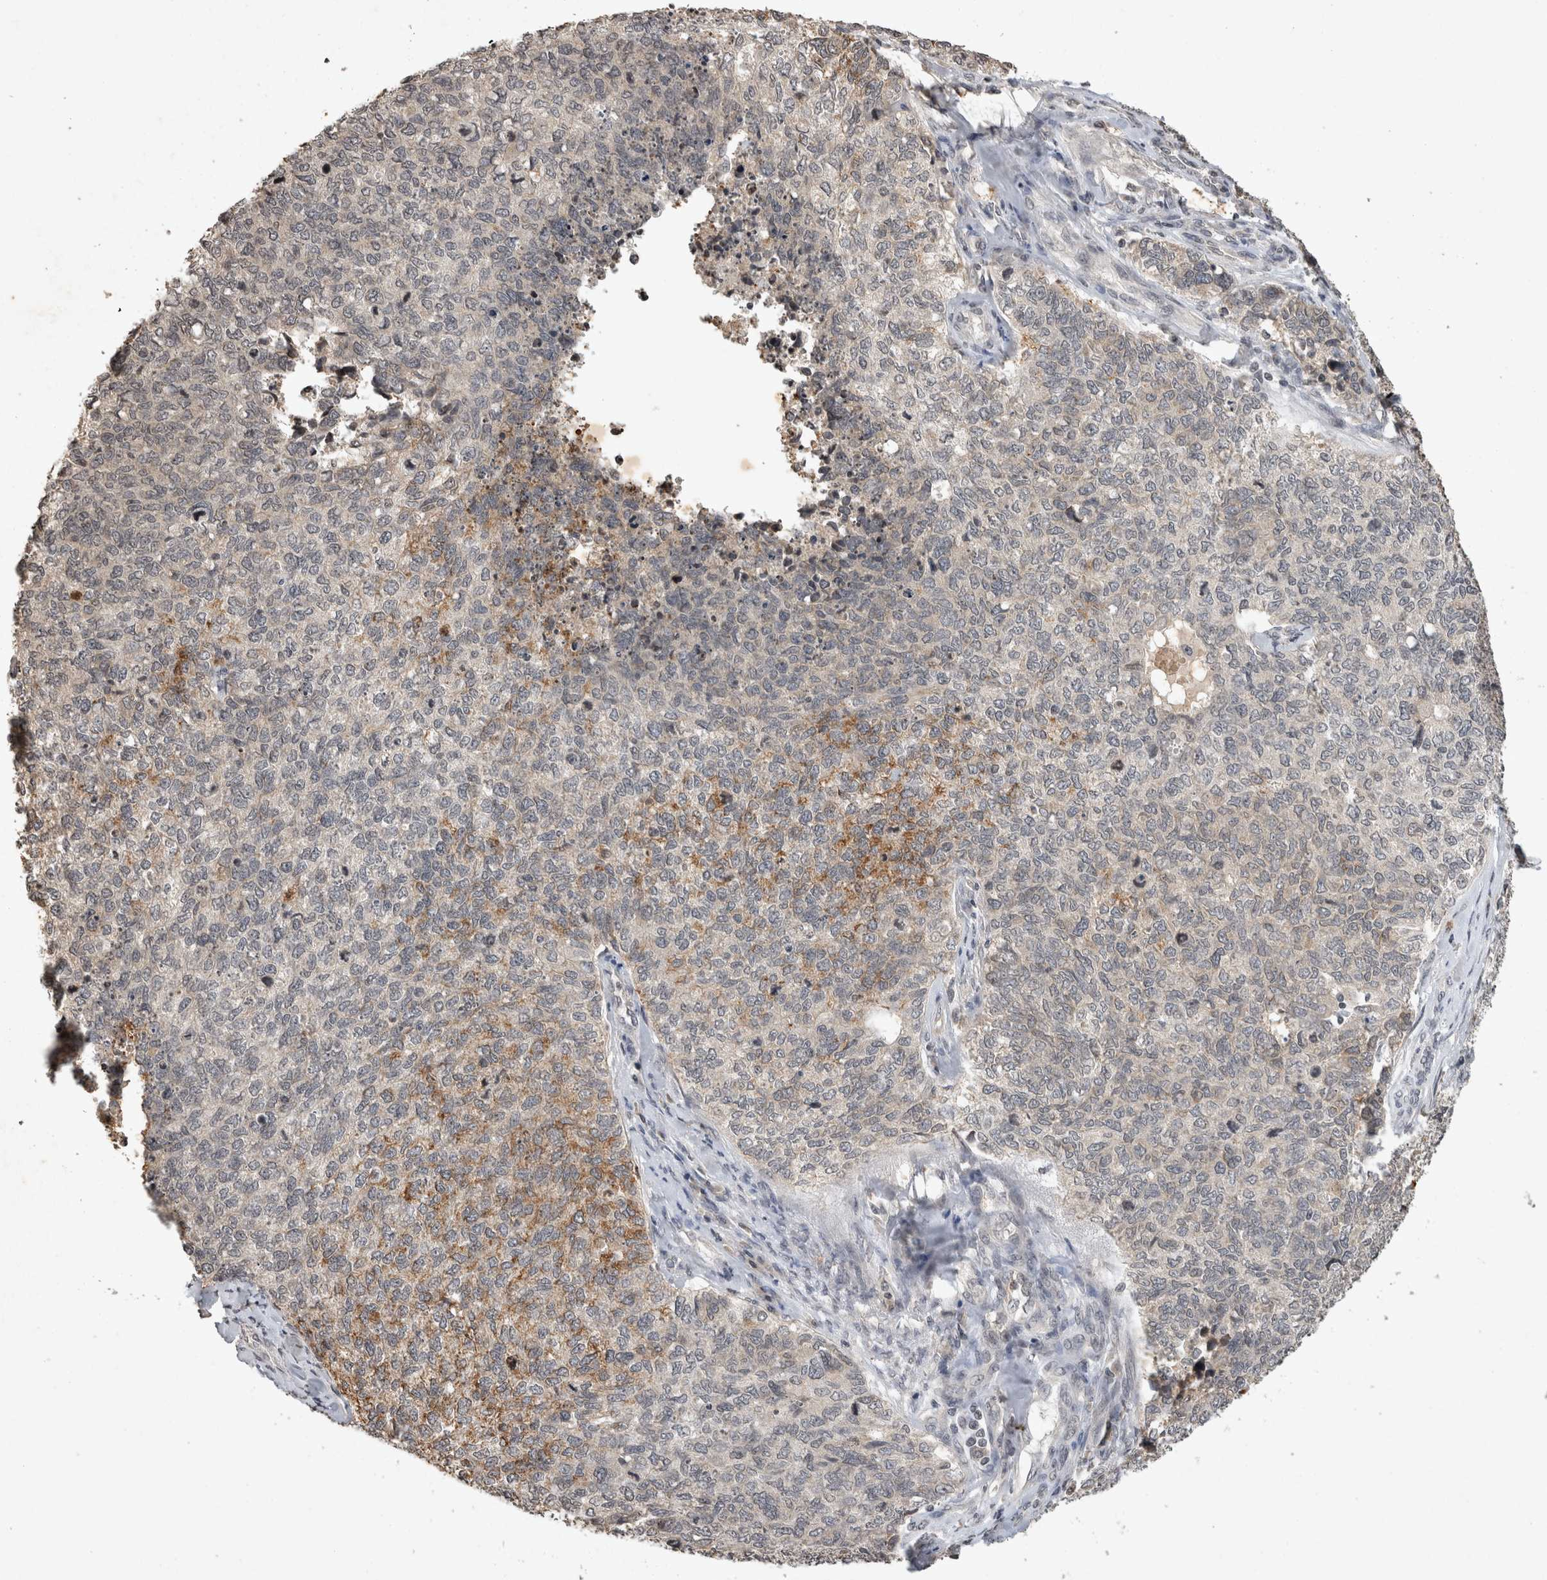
{"staining": {"intensity": "moderate", "quantity": "<25%", "location": "cytoplasmic/membranous"}, "tissue": "cervical cancer", "cell_type": "Tumor cells", "image_type": "cancer", "snomed": [{"axis": "morphology", "description": "Squamous cell carcinoma, NOS"}, {"axis": "topography", "description": "Cervix"}], "caption": "Tumor cells reveal low levels of moderate cytoplasmic/membranous expression in approximately <25% of cells in human cervical cancer (squamous cell carcinoma). (IHC, brightfield microscopy, high magnification).", "gene": "HRK", "patient": {"sex": "female", "age": 63}}